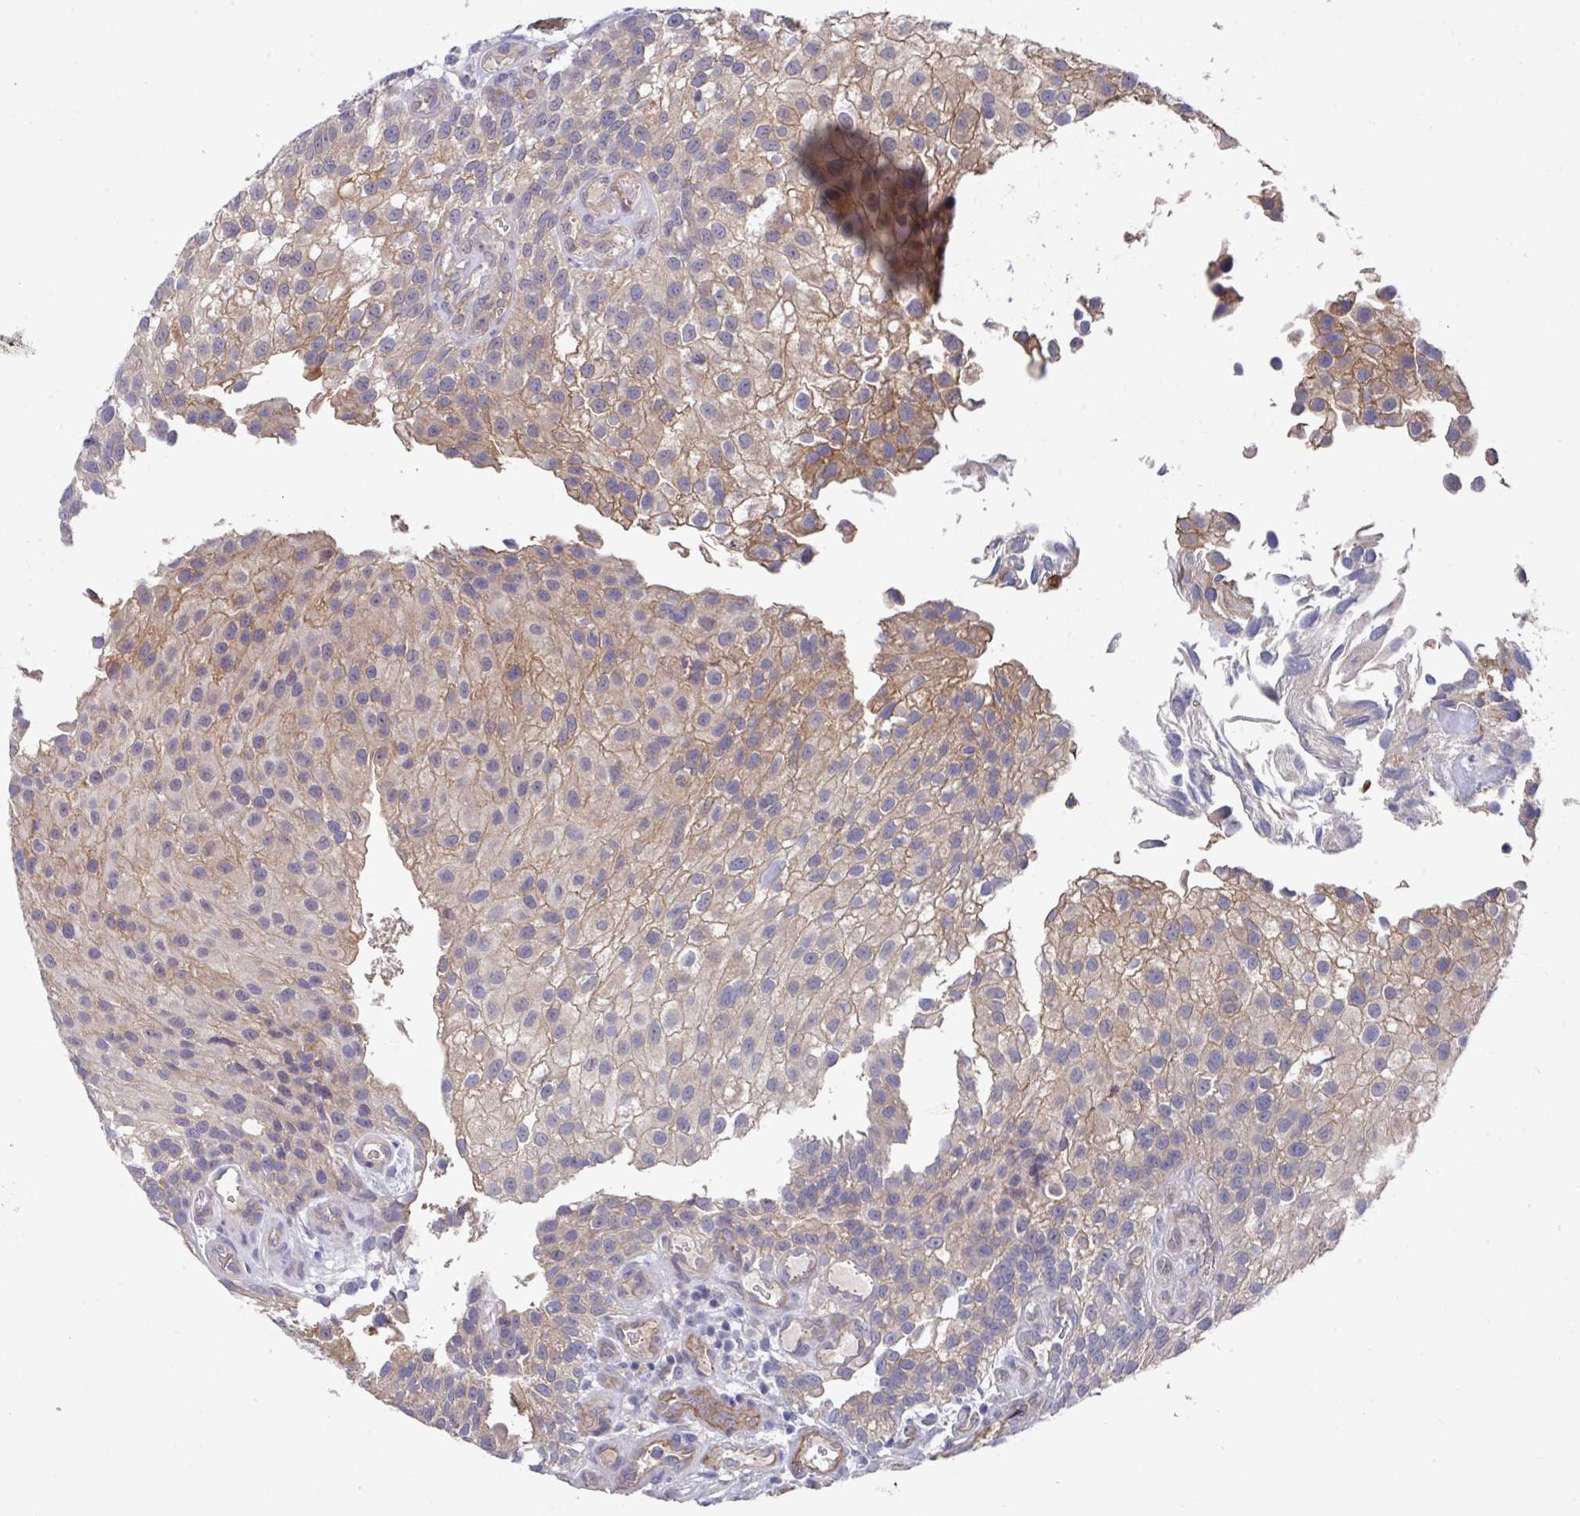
{"staining": {"intensity": "moderate", "quantity": "25%-75%", "location": "cytoplasmic/membranous"}, "tissue": "urothelial cancer", "cell_type": "Tumor cells", "image_type": "cancer", "snomed": [{"axis": "morphology", "description": "Urothelial carcinoma, NOS"}, {"axis": "topography", "description": "Urinary bladder"}], "caption": "Immunohistochemical staining of human transitional cell carcinoma displays medium levels of moderate cytoplasmic/membranous staining in approximately 25%-75% of tumor cells.", "gene": "PRR5", "patient": {"sex": "male", "age": 87}}